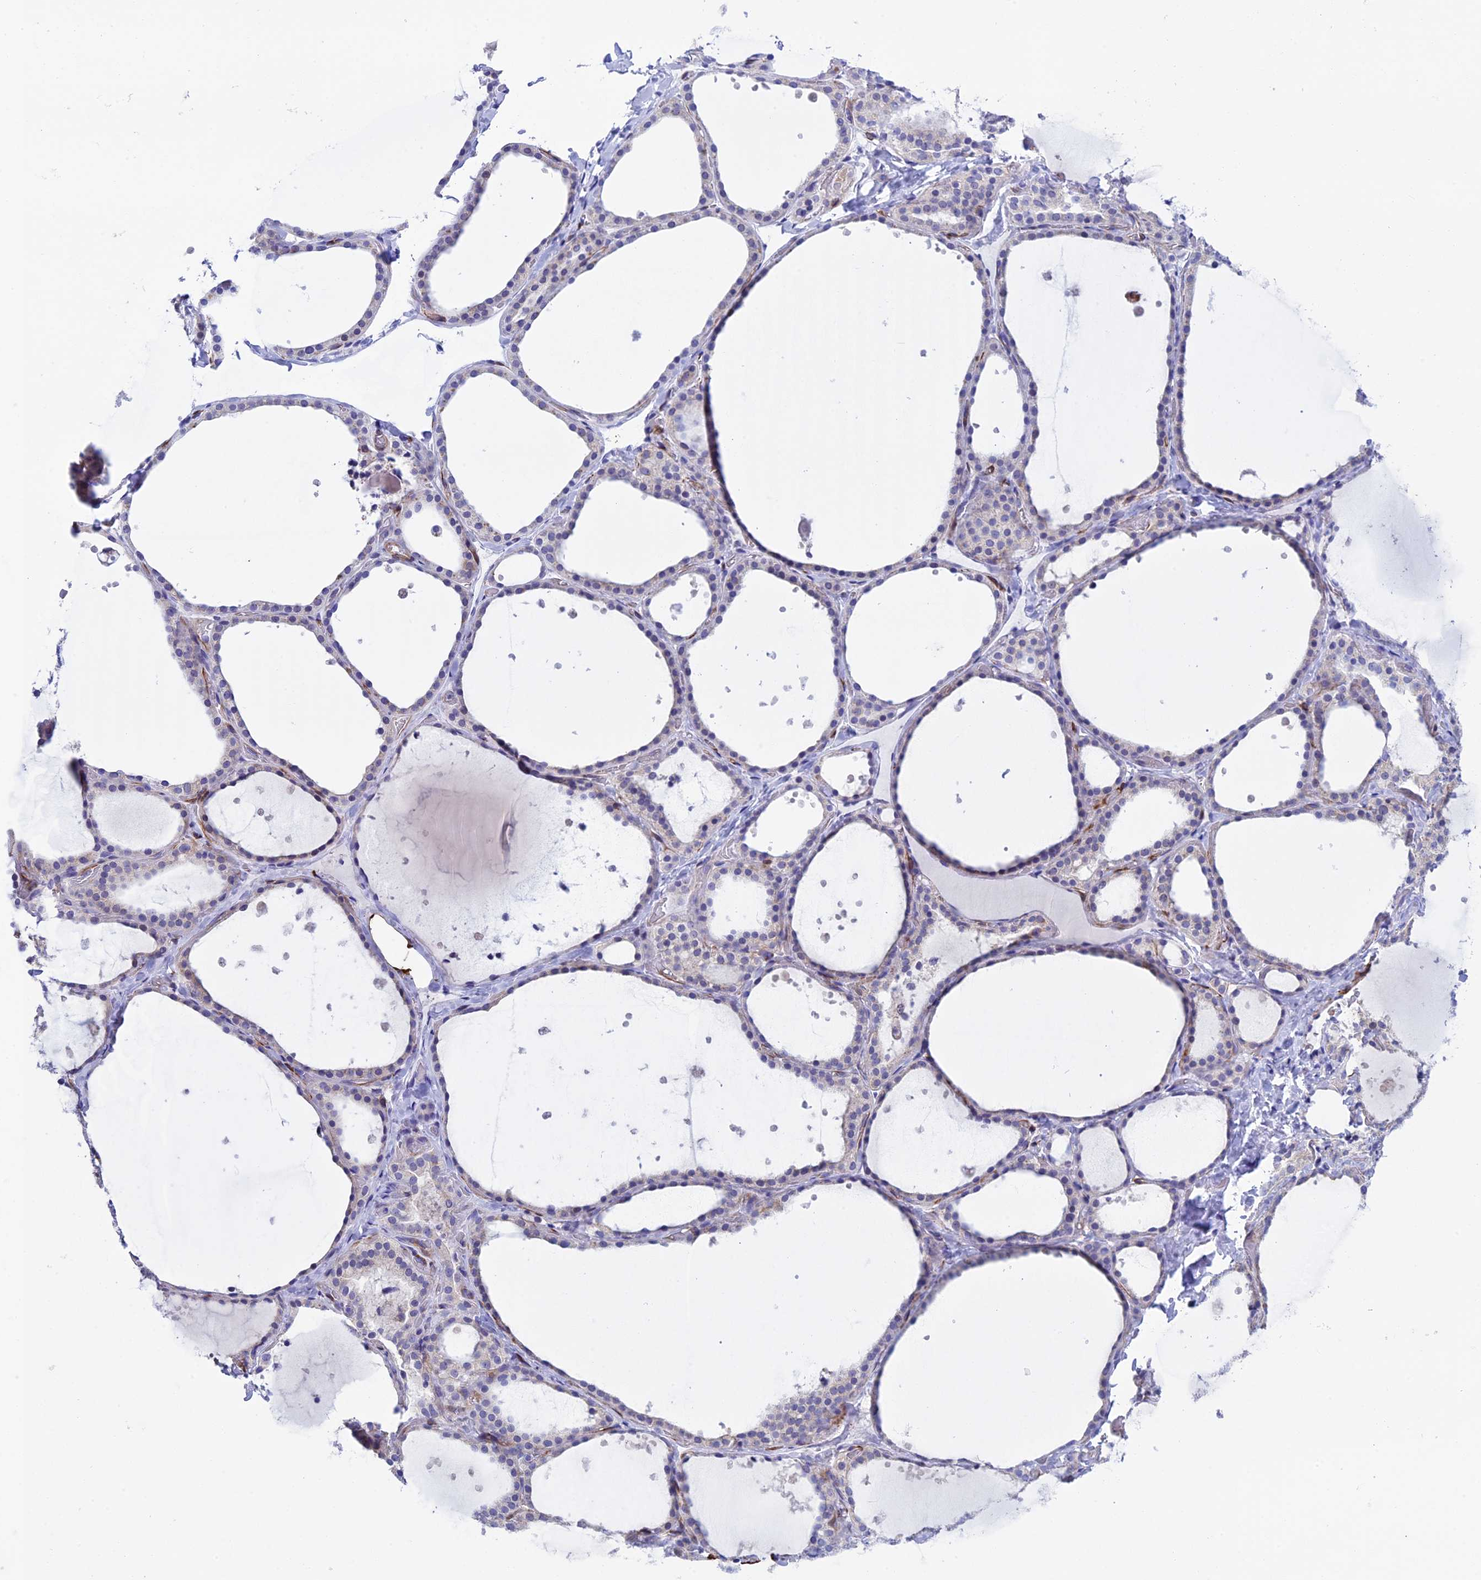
{"staining": {"intensity": "negative", "quantity": "none", "location": "none"}, "tissue": "thyroid gland", "cell_type": "Glandular cells", "image_type": "normal", "snomed": [{"axis": "morphology", "description": "Normal tissue, NOS"}, {"axis": "topography", "description": "Thyroid gland"}], "caption": "DAB (3,3'-diaminobenzidine) immunohistochemical staining of unremarkable human thyroid gland demonstrates no significant staining in glandular cells.", "gene": "IGSF6", "patient": {"sex": "female", "age": 44}}